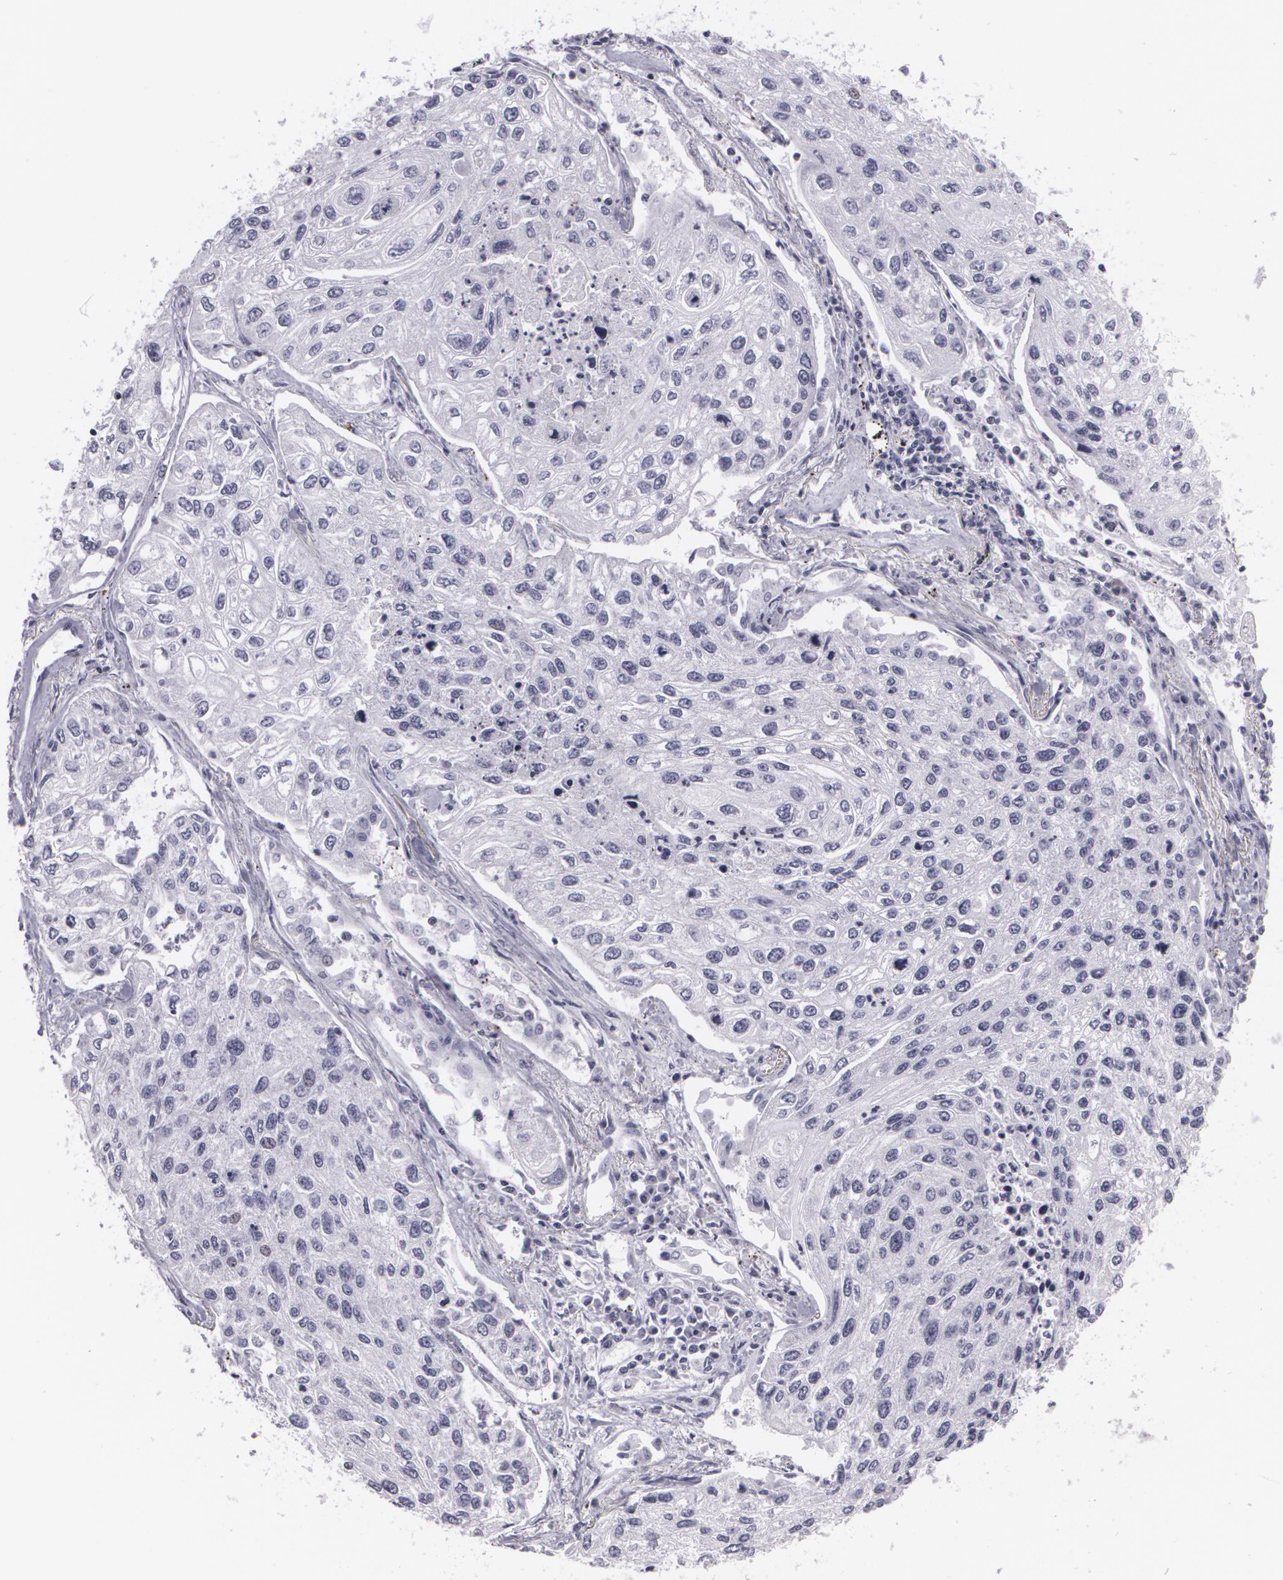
{"staining": {"intensity": "negative", "quantity": "none", "location": "none"}, "tissue": "lung cancer", "cell_type": "Tumor cells", "image_type": "cancer", "snomed": [{"axis": "morphology", "description": "Squamous cell carcinoma, NOS"}, {"axis": "topography", "description": "Lung"}], "caption": "IHC histopathology image of neoplastic tissue: human lung squamous cell carcinoma stained with DAB exhibits no significant protein positivity in tumor cells.", "gene": "MAP2", "patient": {"sex": "male", "age": 75}}